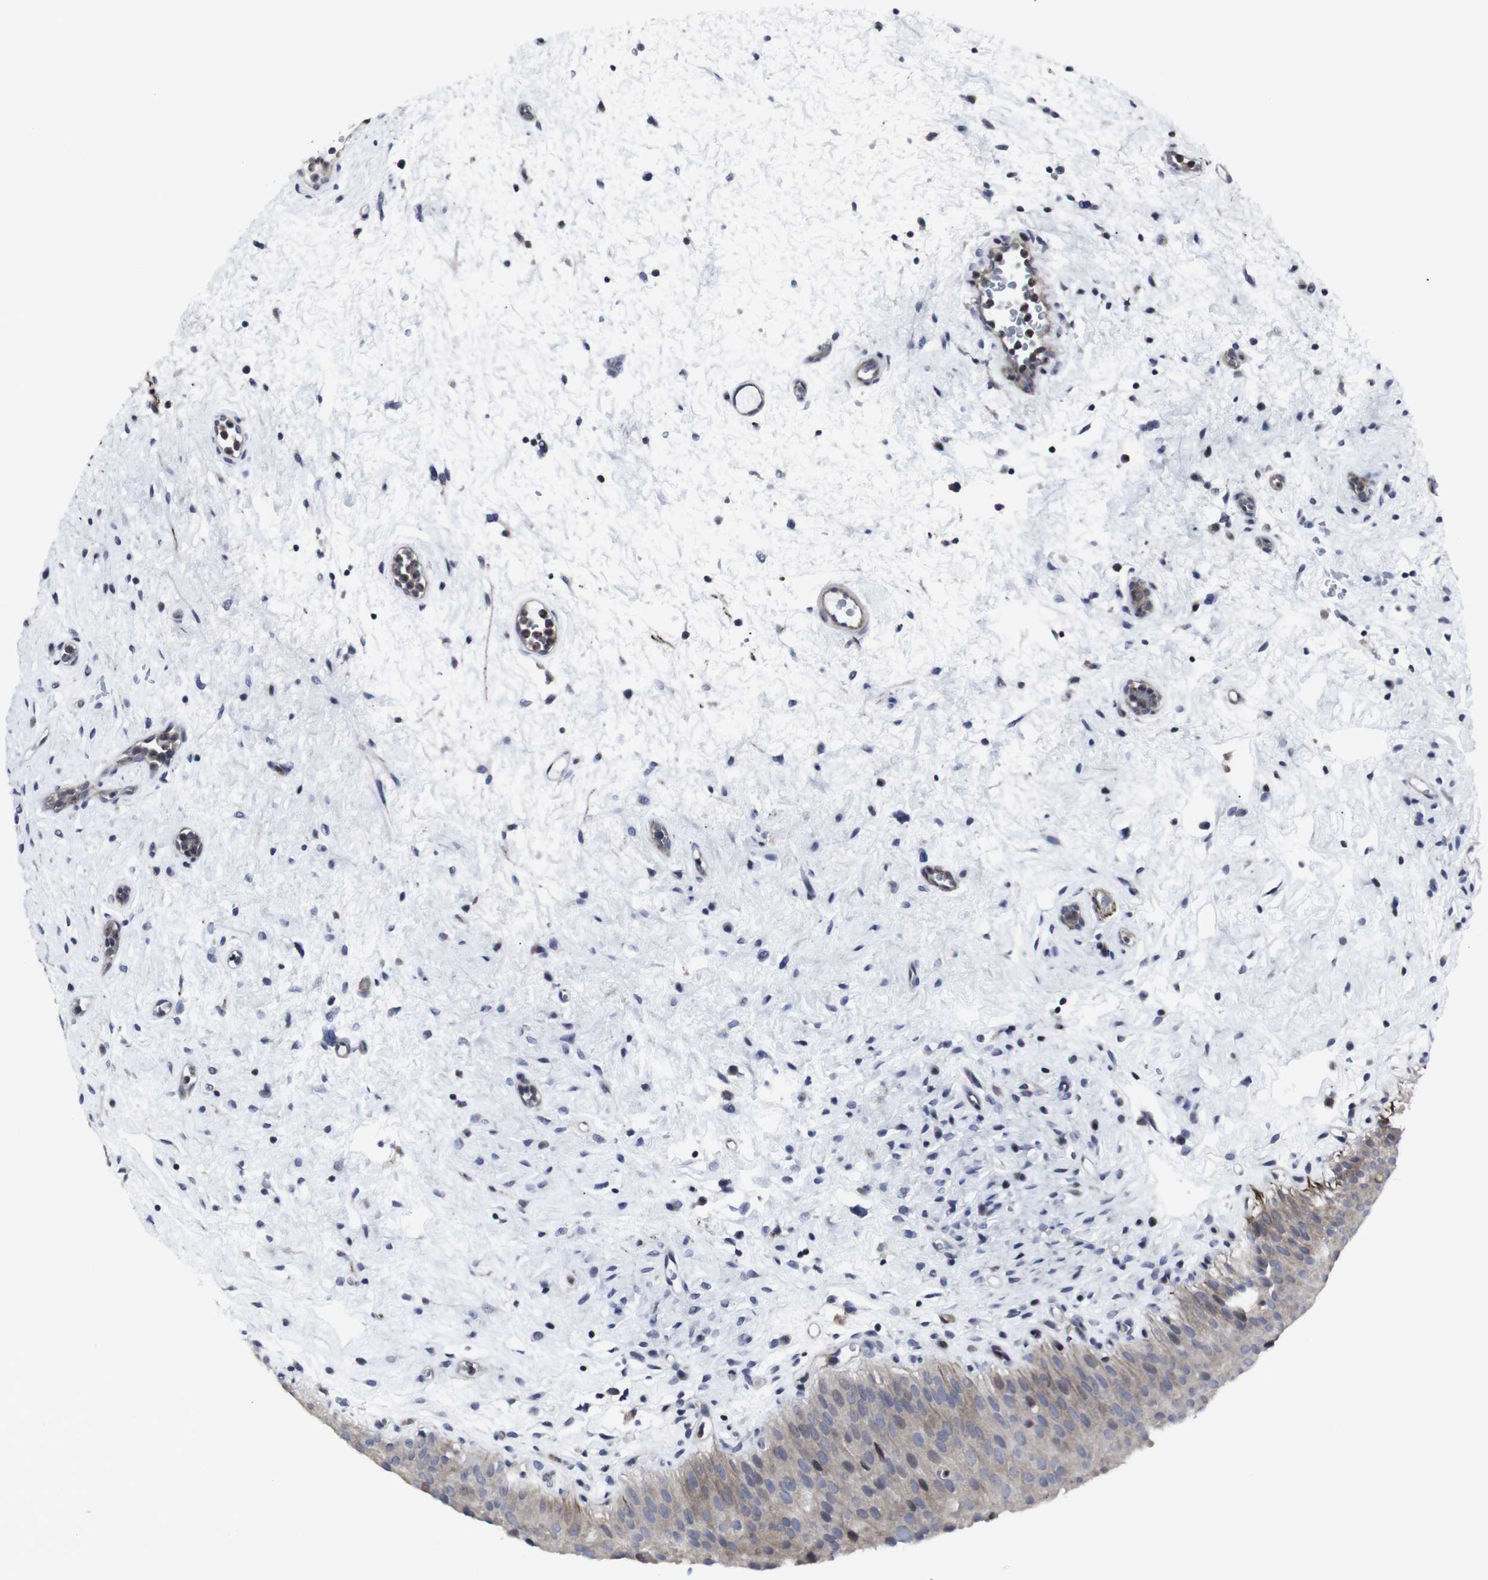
{"staining": {"intensity": "moderate", "quantity": "<25%", "location": "cytoplasmic/membranous"}, "tissue": "urinary bladder", "cell_type": "Urothelial cells", "image_type": "normal", "snomed": [{"axis": "morphology", "description": "Normal tissue, NOS"}, {"axis": "topography", "description": "Urinary bladder"}], "caption": "DAB immunohistochemical staining of normal human urinary bladder displays moderate cytoplasmic/membranous protein positivity in about <25% of urothelial cells.", "gene": "HPRT1", "patient": {"sex": "male", "age": 46}}